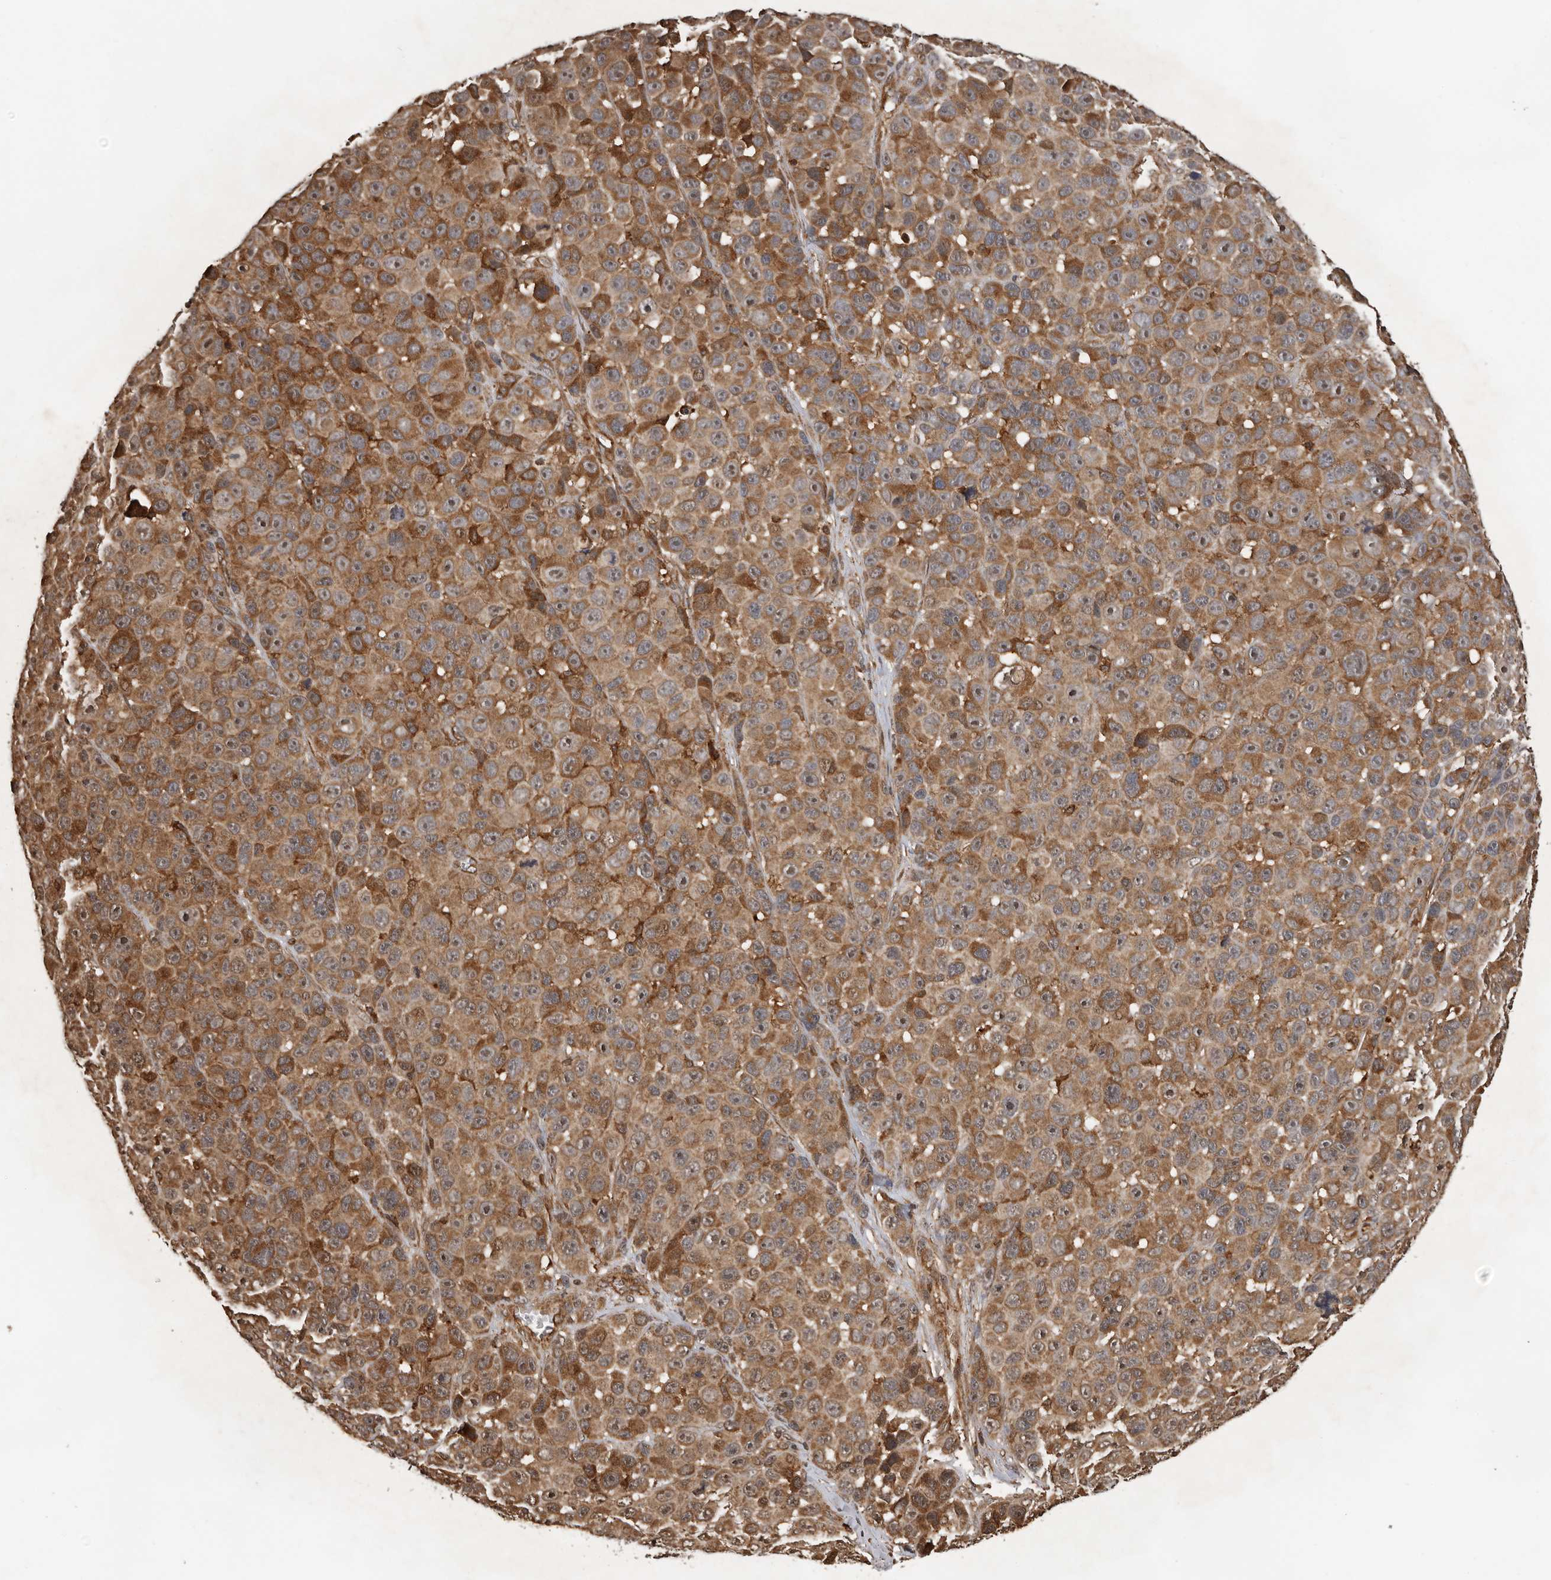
{"staining": {"intensity": "strong", "quantity": ">75%", "location": "cytoplasmic/membranous"}, "tissue": "melanoma", "cell_type": "Tumor cells", "image_type": "cancer", "snomed": [{"axis": "morphology", "description": "Malignant melanoma, NOS"}, {"axis": "topography", "description": "Skin"}], "caption": "Immunohistochemical staining of human melanoma shows strong cytoplasmic/membranous protein expression in approximately >75% of tumor cells.", "gene": "RNF157", "patient": {"sex": "male", "age": 53}}